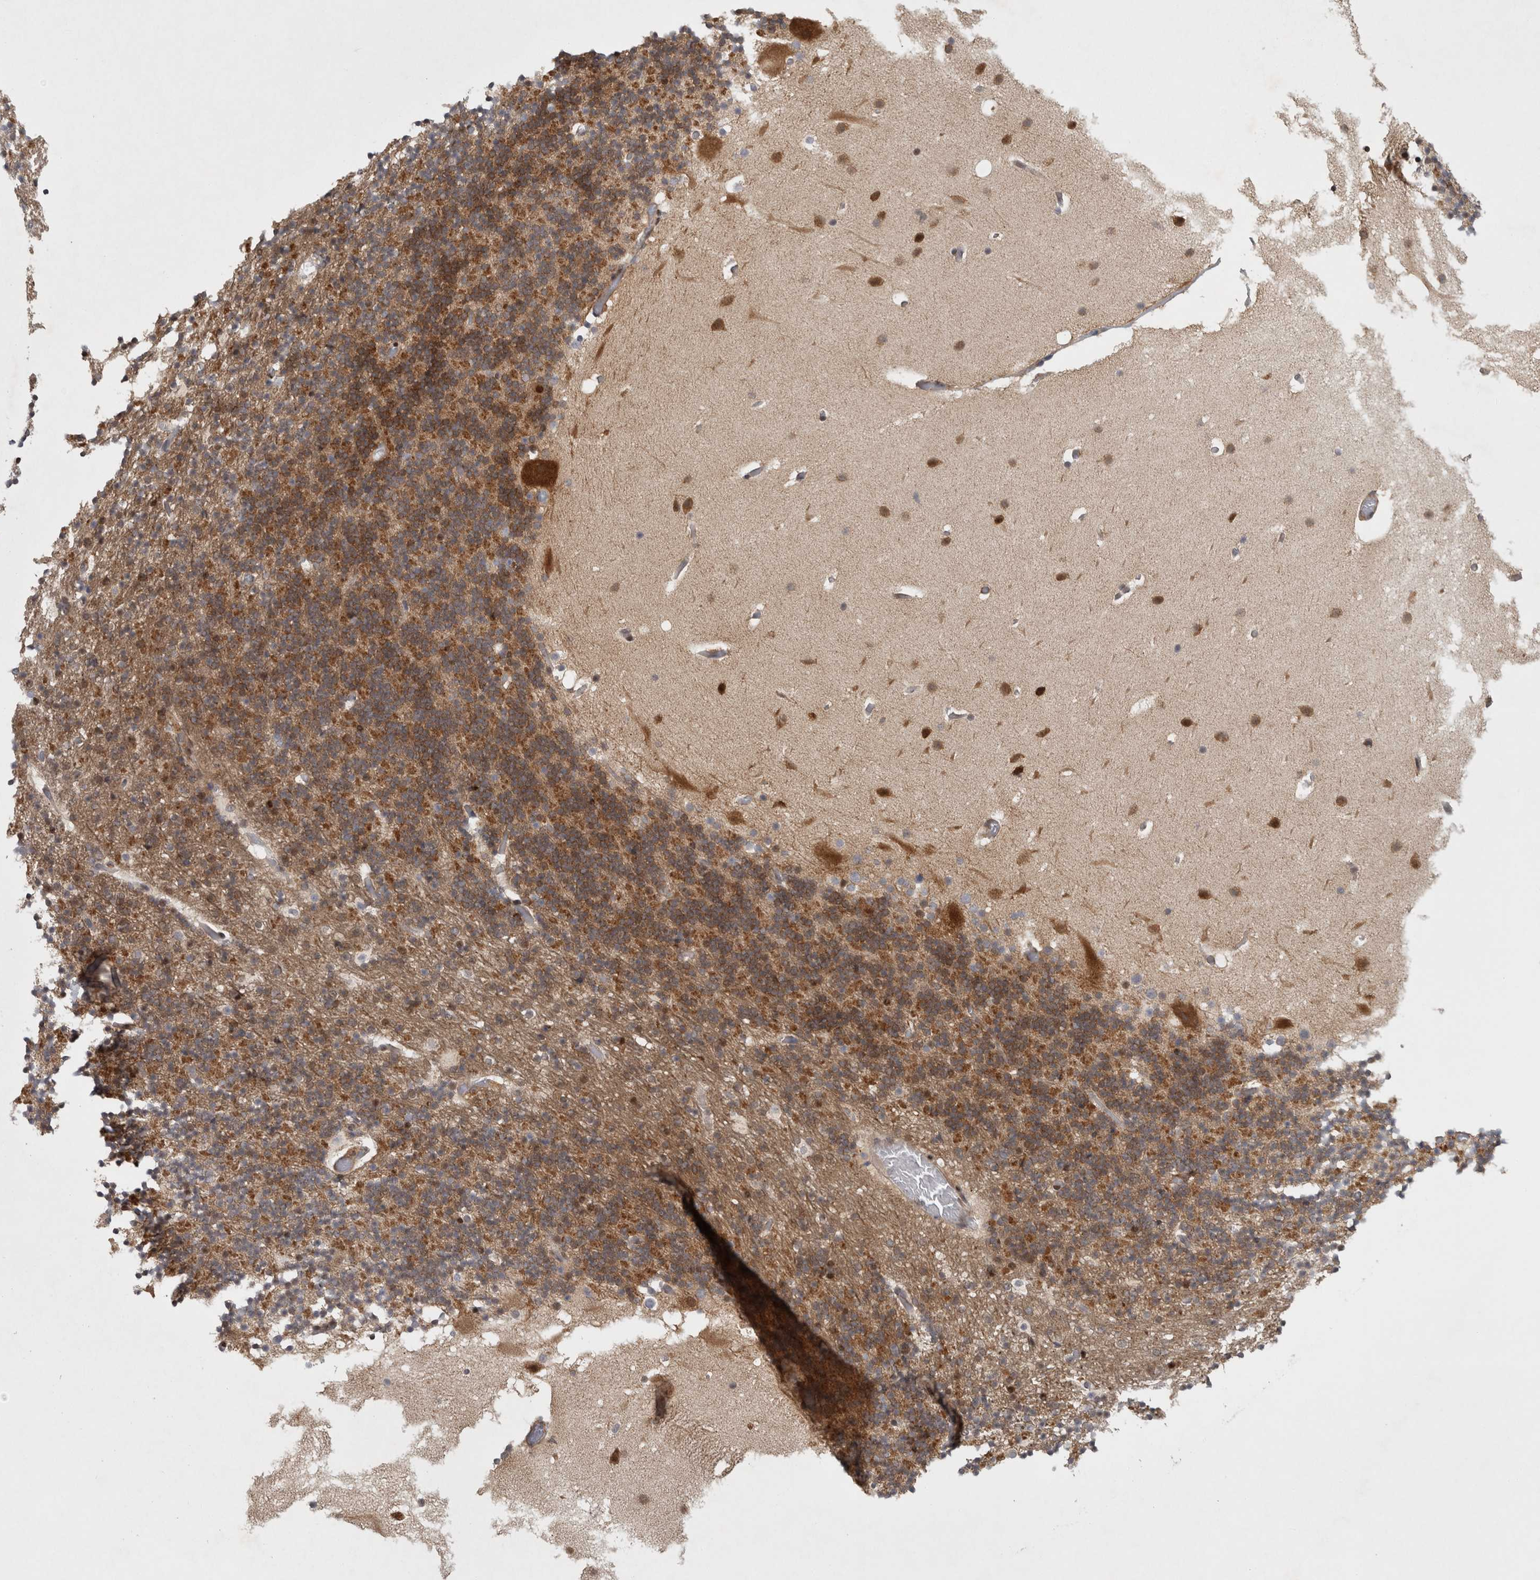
{"staining": {"intensity": "strong", "quantity": "25%-75%", "location": "cytoplasmic/membranous"}, "tissue": "cerebellum", "cell_type": "Cells in granular layer", "image_type": "normal", "snomed": [{"axis": "morphology", "description": "Normal tissue, NOS"}, {"axis": "topography", "description": "Cerebellum"}], "caption": "IHC of benign cerebellum shows high levels of strong cytoplasmic/membranous expression in about 25%-75% of cells in granular layer. (Stains: DAB (3,3'-diaminobenzidine) in brown, nuclei in blue, Microscopy: brightfield microscopy at high magnification).", "gene": "KDM8", "patient": {"sex": "male", "age": 57}}